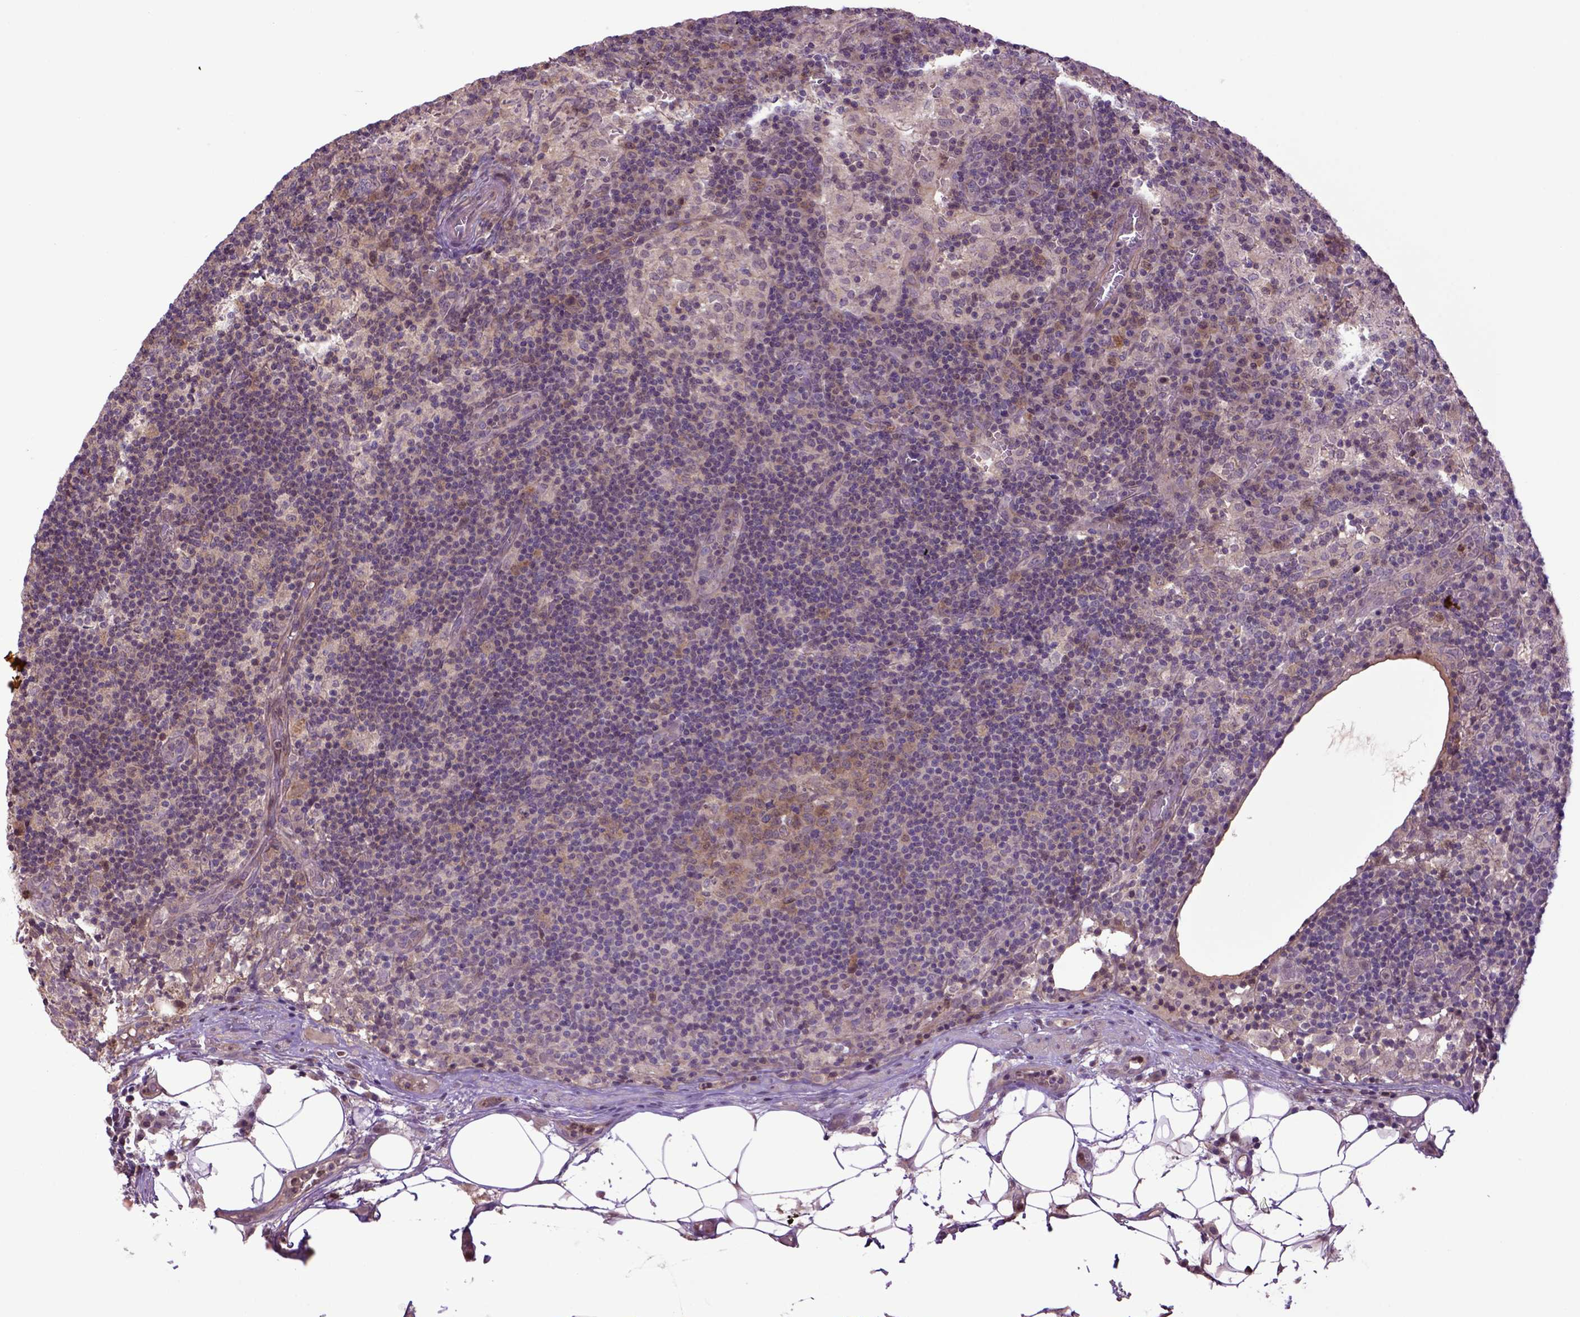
{"staining": {"intensity": "moderate", "quantity": ">75%", "location": "cytoplasmic/membranous"}, "tissue": "lymph node", "cell_type": "Germinal center cells", "image_type": "normal", "snomed": [{"axis": "morphology", "description": "Normal tissue, NOS"}, {"axis": "topography", "description": "Lymph node"}], "caption": "Unremarkable lymph node was stained to show a protein in brown. There is medium levels of moderate cytoplasmic/membranous staining in approximately >75% of germinal center cells.", "gene": "HSPBP1", "patient": {"sex": "male", "age": 62}}